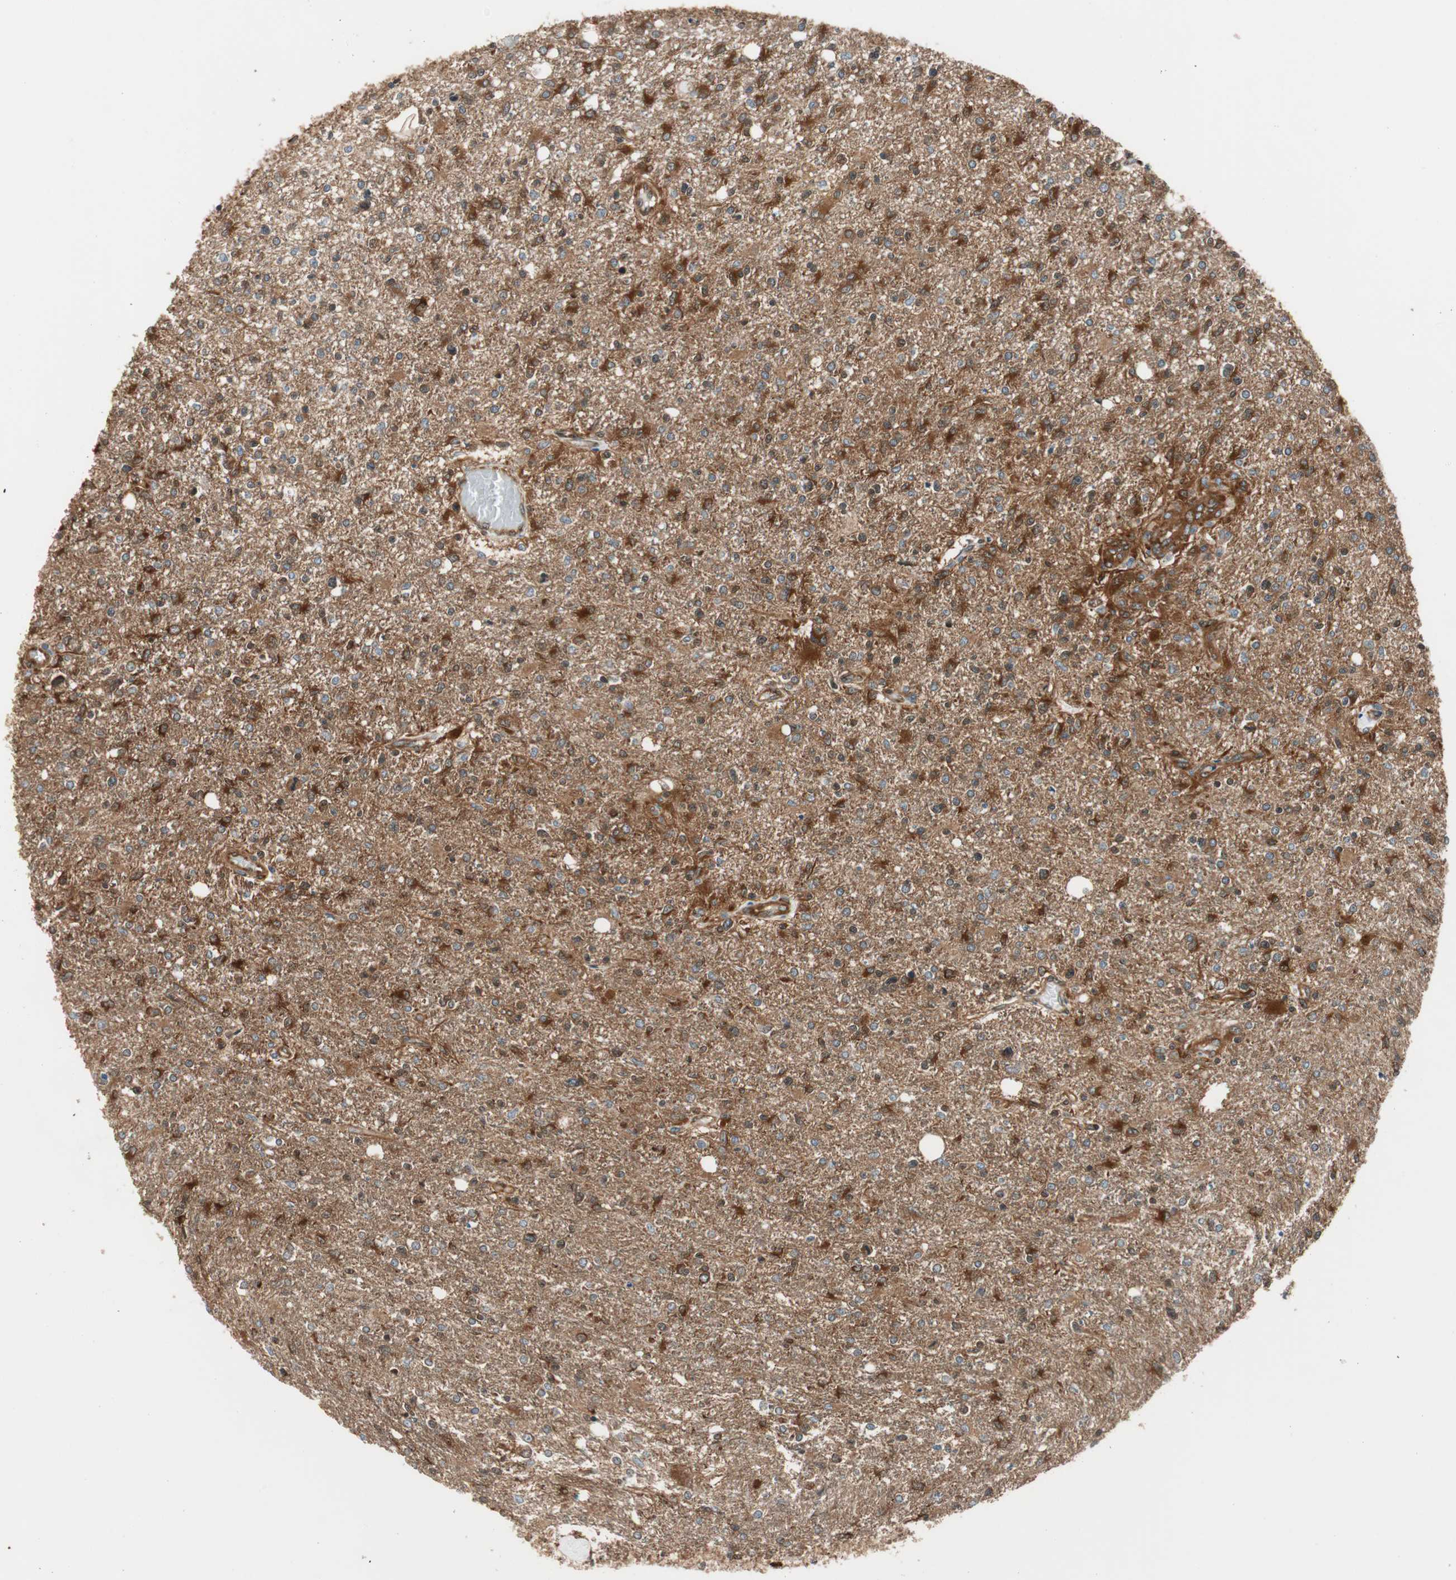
{"staining": {"intensity": "strong", "quantity": ">75%", "location": "cytoplasmic/membranous"}, "tissue": "glioma", "cell_type": "Tumor cells", "image_type": "cancer", "snomed": [{"axis": "morphology", "description": "Glioma, malignant, High grade"}, {"axis": "topography", "description": "Cerebral cortex"}], "caption": "Malignant glioma (high-grade) tissue demonstrates strong cytoplasmic/membranous expression in approximately >75% of tumor cells, visualized by immunohistochemistry.", "gene": "WASL", "patient": {"sex": "male", "age": 76}}